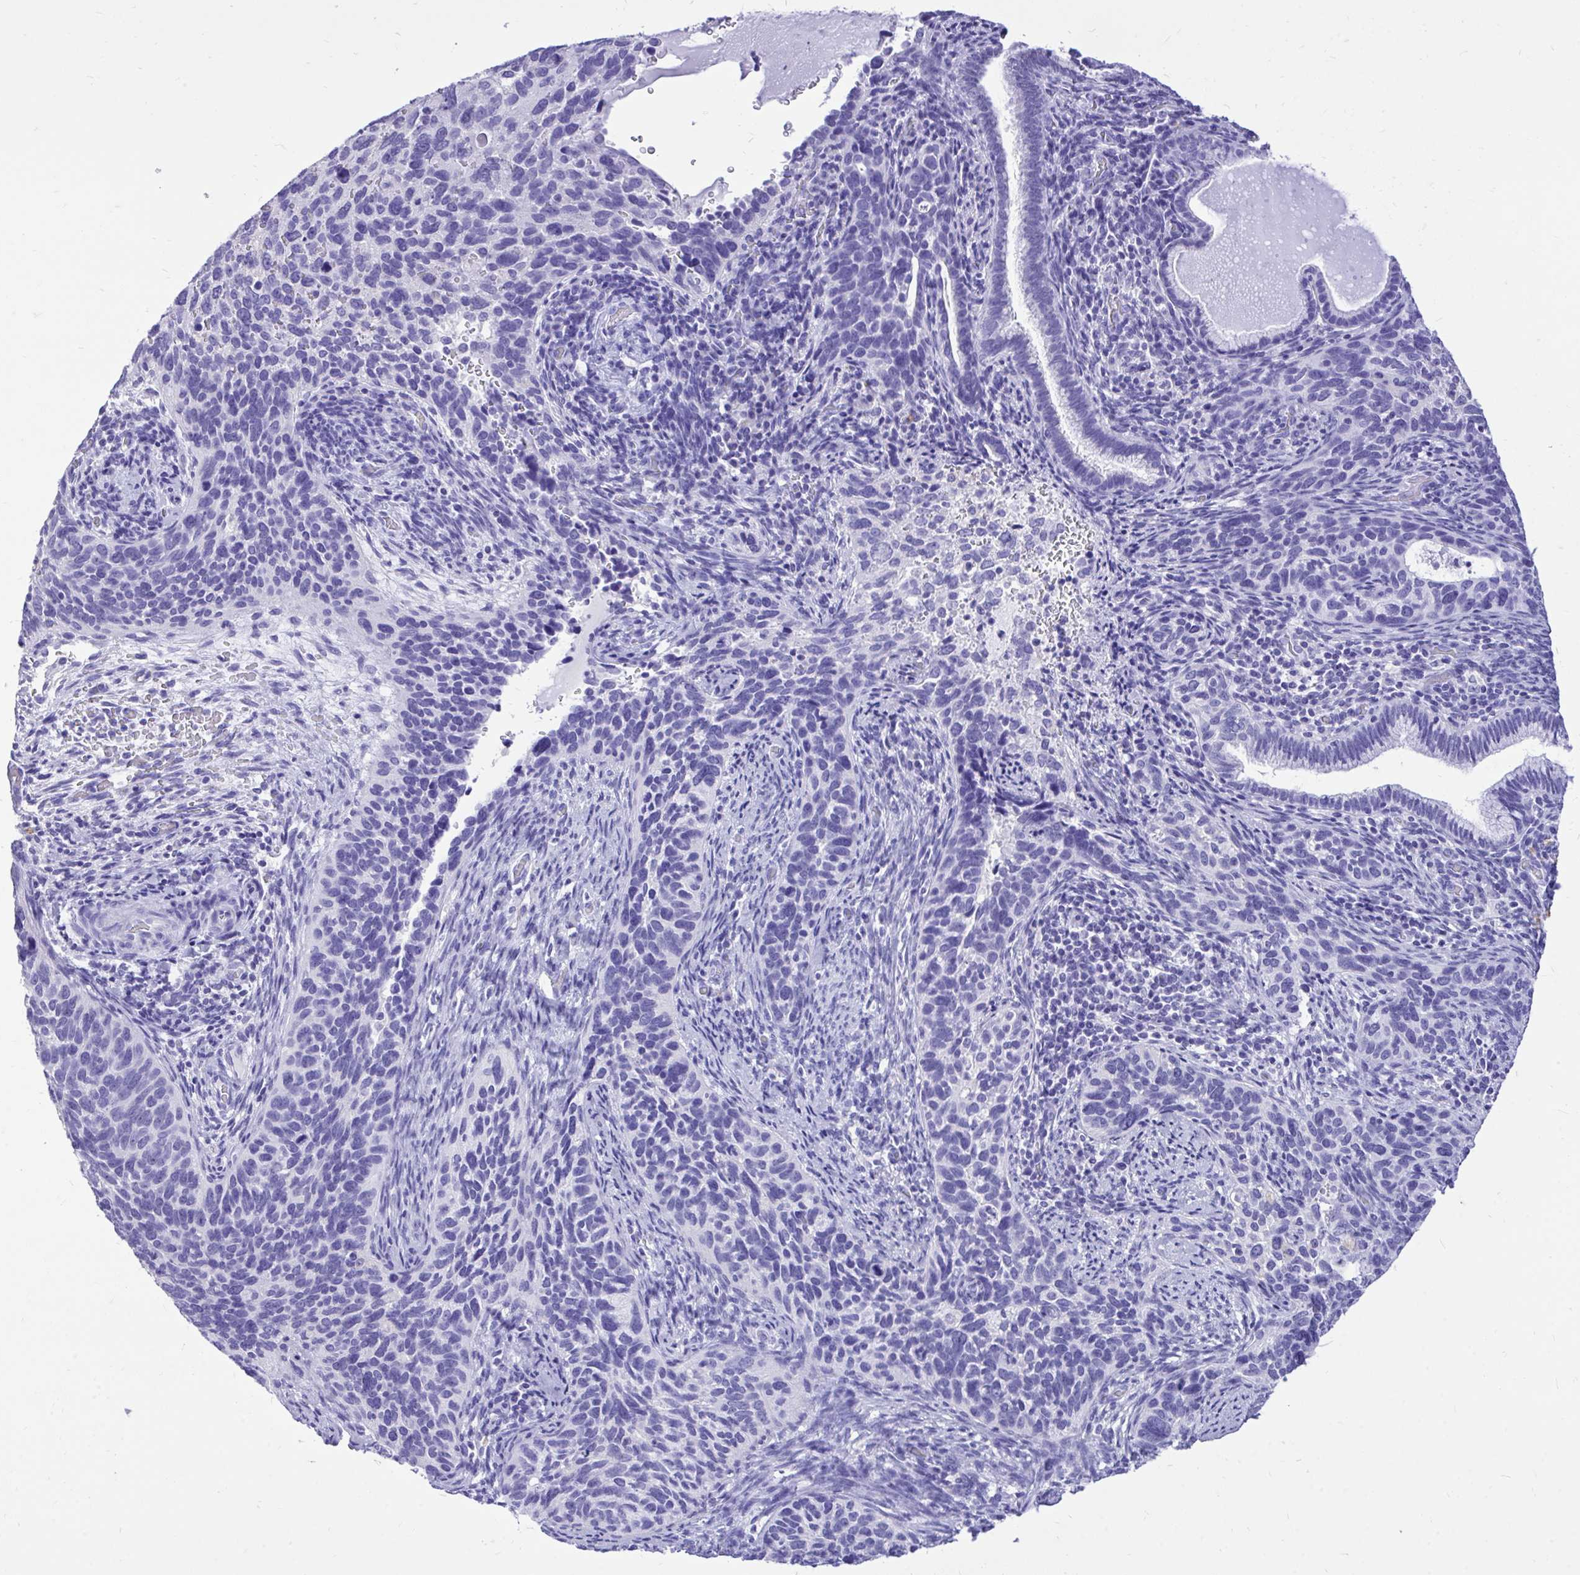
{"staining": {"intensity": "negative", "quantity": "none", "location": "none"}, "tissue": "cervical cancer", "cell_type": "Tumor cells", "image_type": "cancer", "snomed": [{"axis": "morphology", "description": "Squamous cell carcinoma, NOS"}, {"axis": "topography", "description": "Cervix"}], "caption": "Immunohistochemical staining of human cervical cancer exhibits no significant expression in tumor cells. (Immunohistochemistry, brightfield microscopy, high magnification).", "gene": "MON1A", "patient": {"sex": "female", "age": 51}}